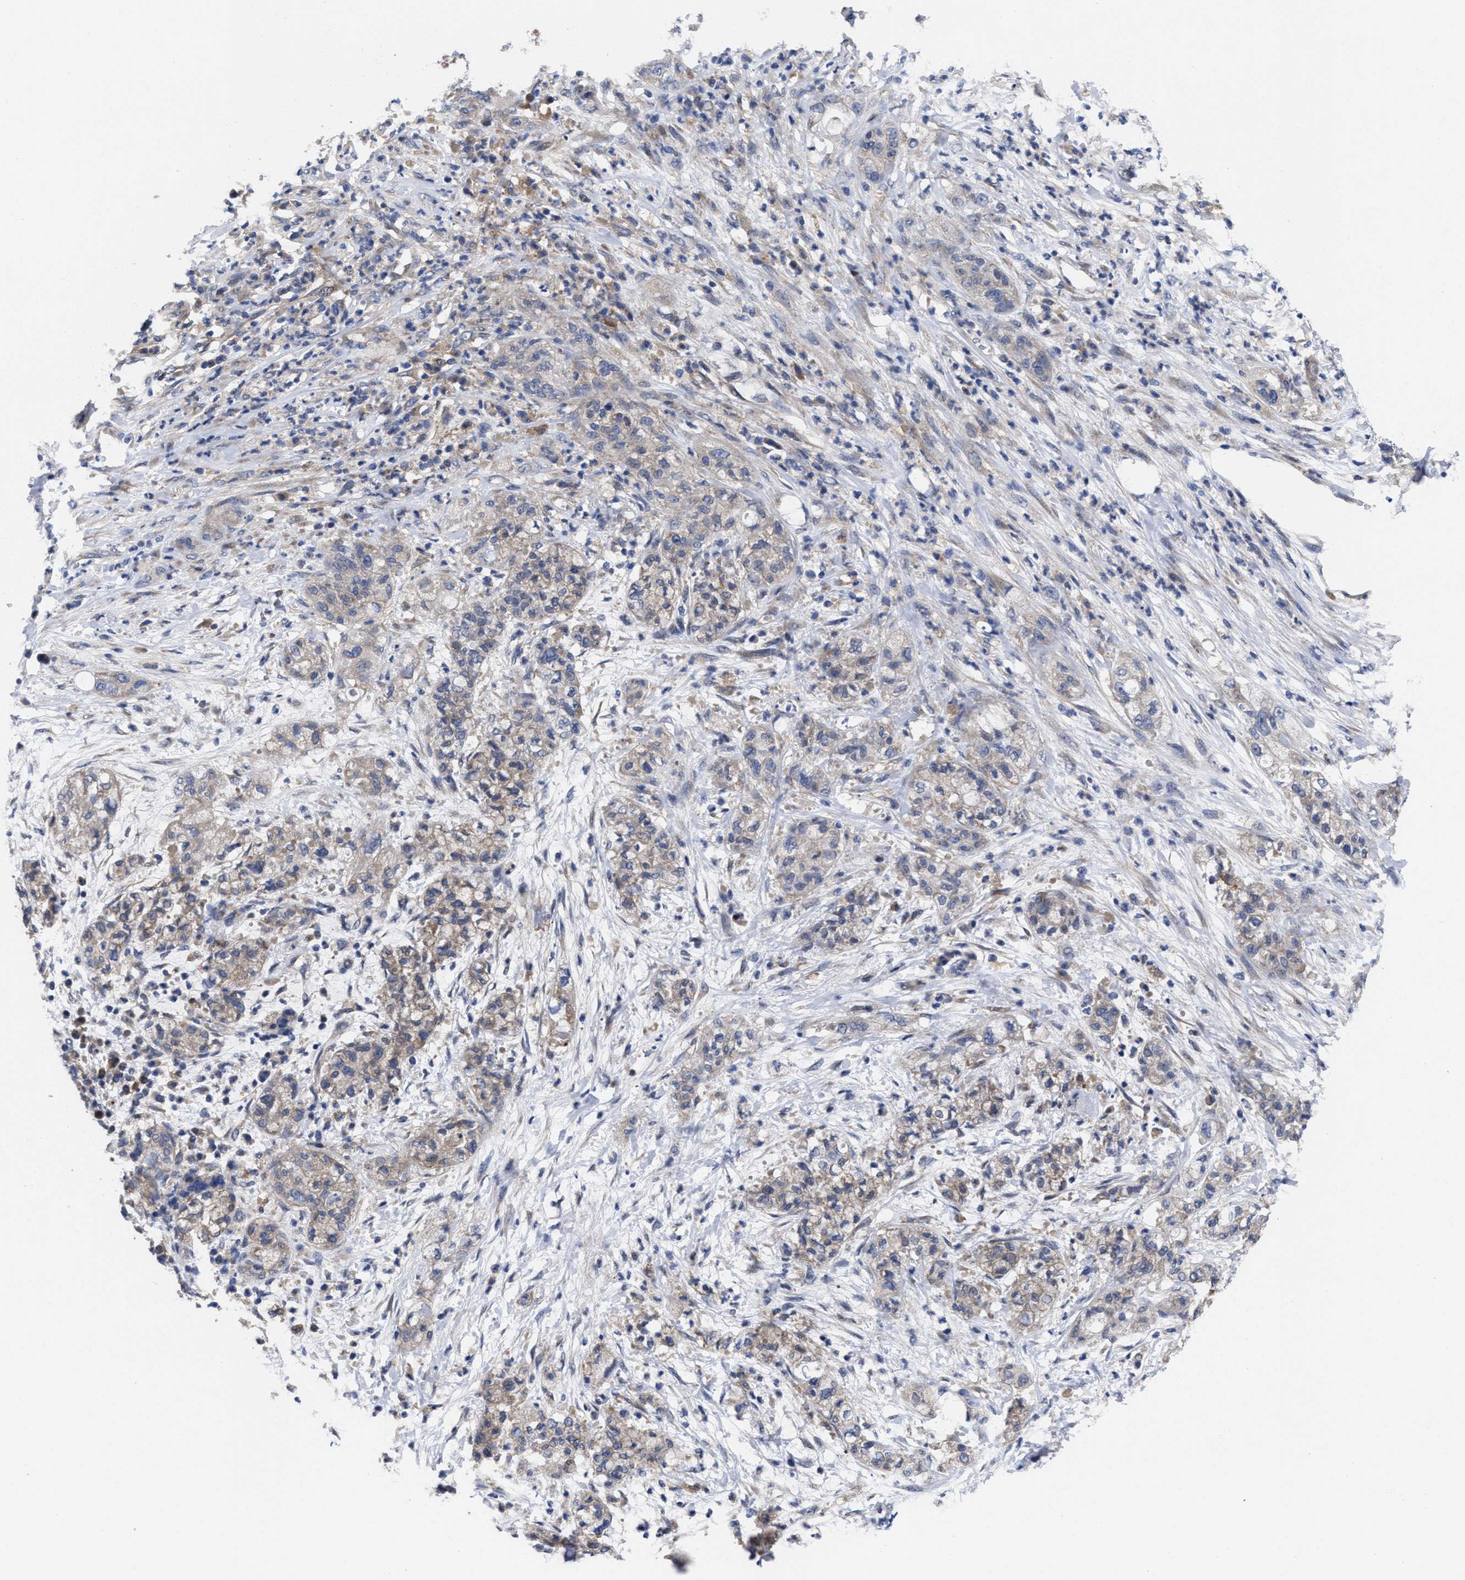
{"staining": {"intensity": "weak", "quantity": "25%-75%", "location": "cytoplasmic/membranous"}, "tissue": "pancreatic cancer", "cell_type": "Tumor cells", "image_type": "cancer", "snomed": [{"axis": "morphology", "description": "Adenocarcinoma, NOS"}, {"axis": "topography", "description": "Pancreas"}], "caption": "Immunohistochemistry staining of pancreatic adenocarcinoma, which displays low levels of weak cytoplasmic/membranous positivity in approximately 25%-75% of tumor cells indicating weak cytoplasmic/membranous protein positivity. The staining was performed using DAB (brown) for protein detection and nuclei were counterstained in hematoxylin (blue).", "gene": "TXNDC17", "patient": {"sex": "female", "age": 78}}